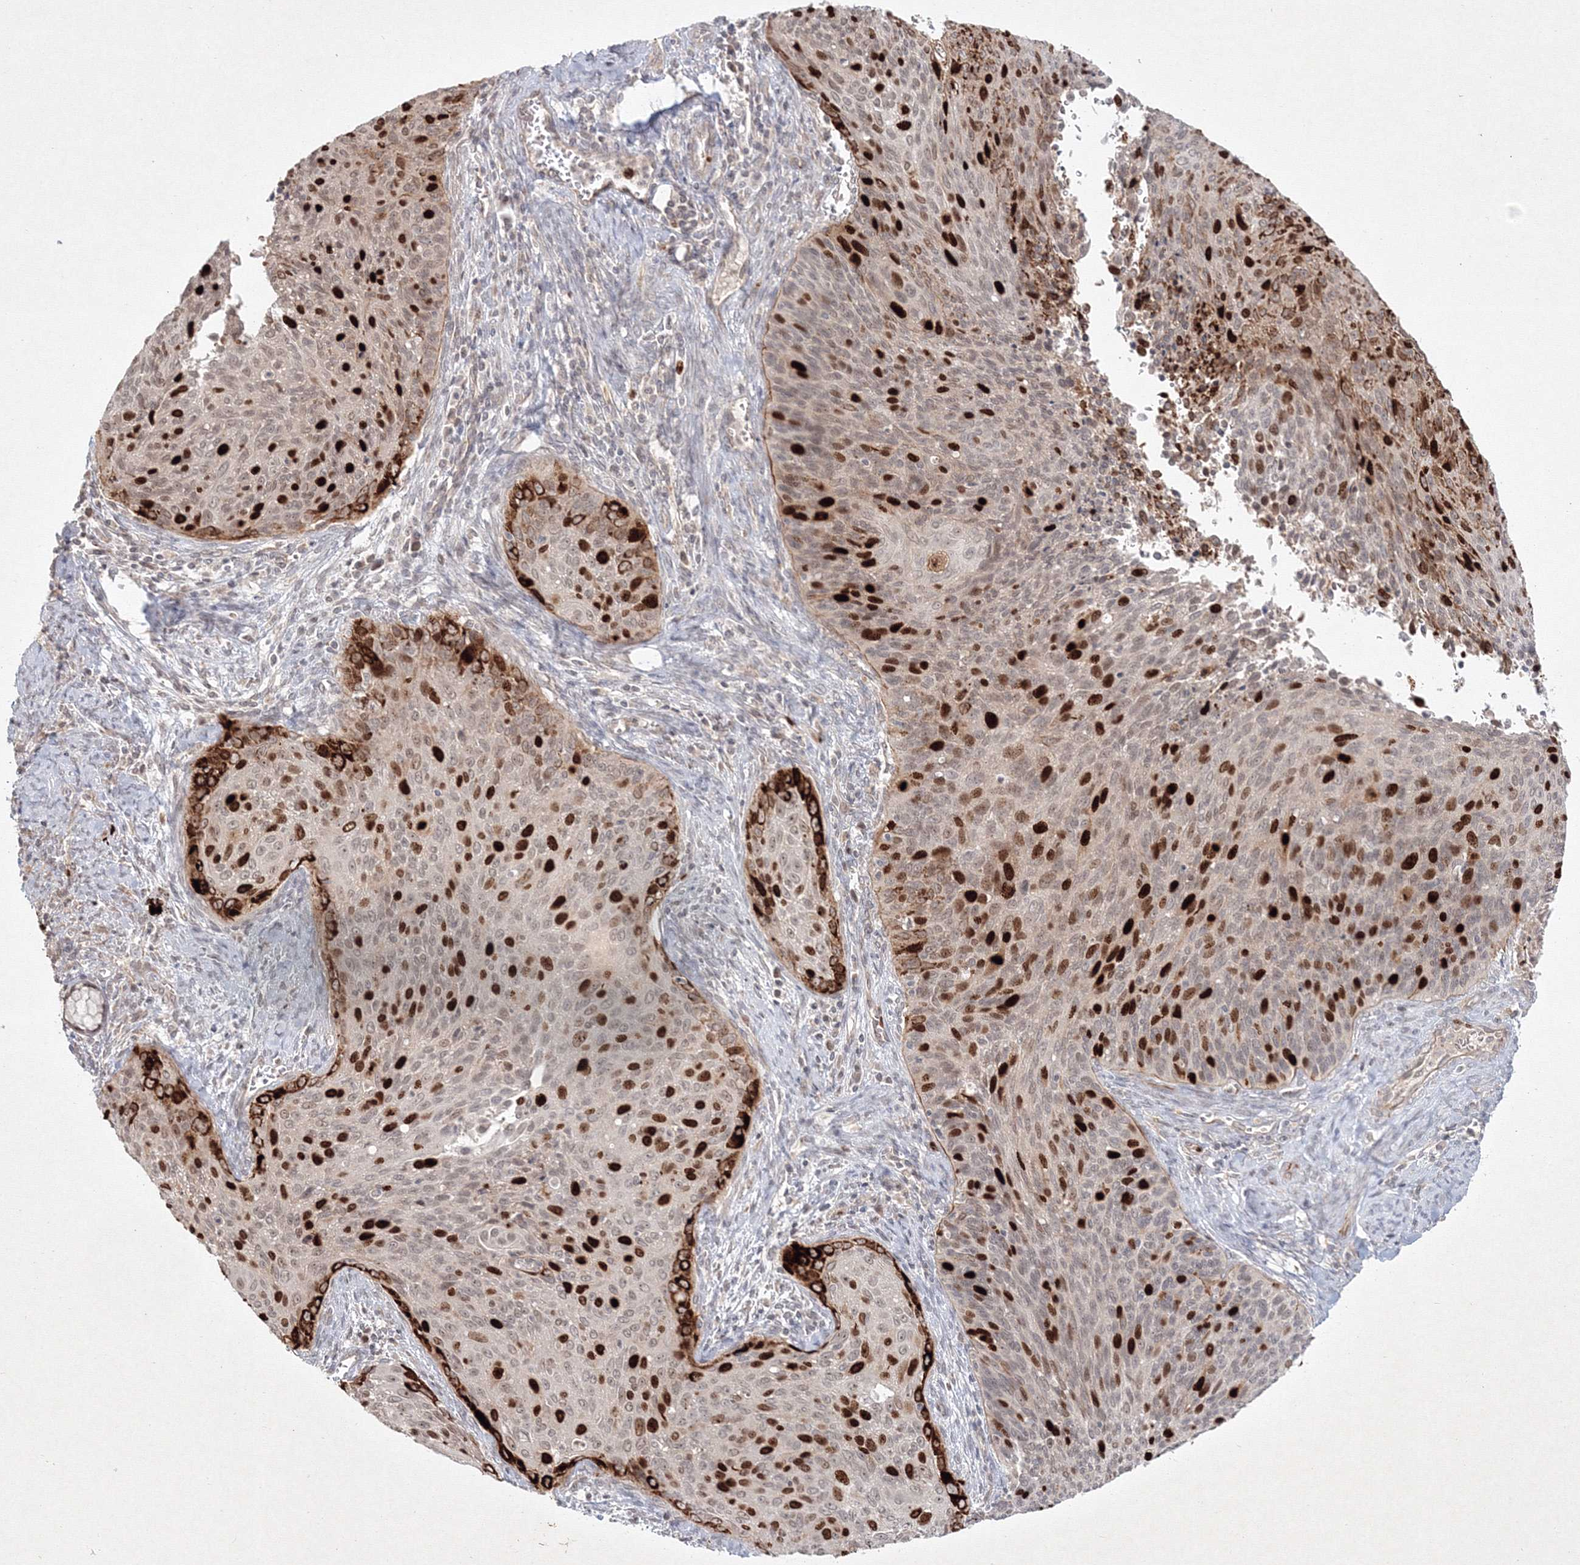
{"staining": {"intensity": "strong", "quantity": "25%-75%", "location": "cytoplasmic/membranous,nuclear"}, "tissue": "cervical cancer", "cell_type": "Tumor cells", "image_type": "cancer", "snomed": [{"axis": "morphology", "description": "Squamous cell carcinoma, NOS"}, {"axis": "topography", "description": "Cervix"}], "caption": "A micrograph showing strong cytoplasmic/membranous and nuclear staining in approximately 25%-75% of tumor cells in squamous cell carcinoma (cervical), as visualized by brown immunohistochemical staining.", "gene": "KIF20A", "patient": {"sex": "female", "age": 55}}